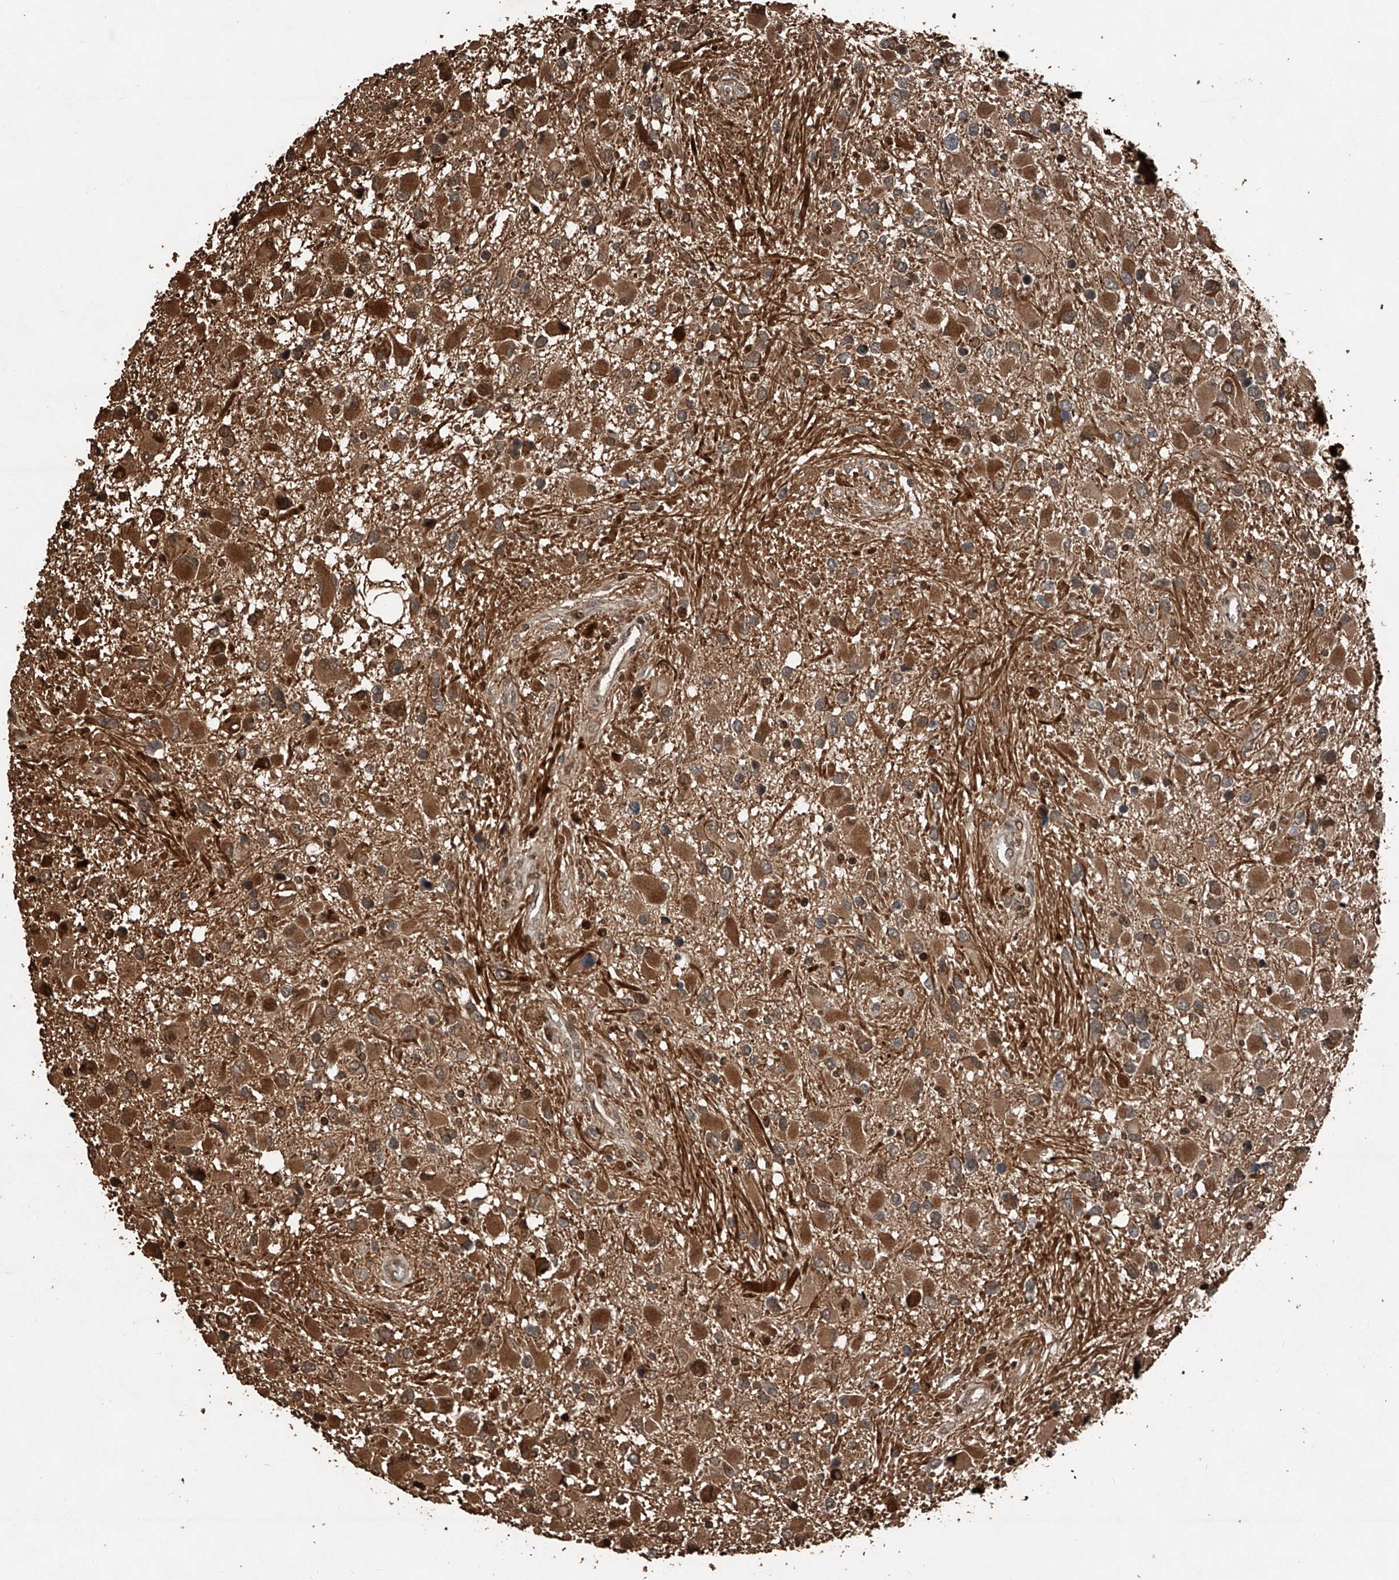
{"staining": {"intensity": "moderate", "quantity": ">75%", "location": "cytoplasmic/membranous"}, "tissue": "glioma", "cell_type": "Tumor cells", "image_type": "cancer", "snomed": [{"axis": "morphology", "description": "Glioma, malignant, High grade"}, {"axis": "topography", "description": "Brain"}], "caption": "Immunohistochemical staining of malignant glioma (high-grade) demonstrates medium levels of moderate cytoplasmic/membranous protein staining in about >75% of tumor cells.", "gene": "RMND1", "patient": {"sex": "male", "age": 53}}